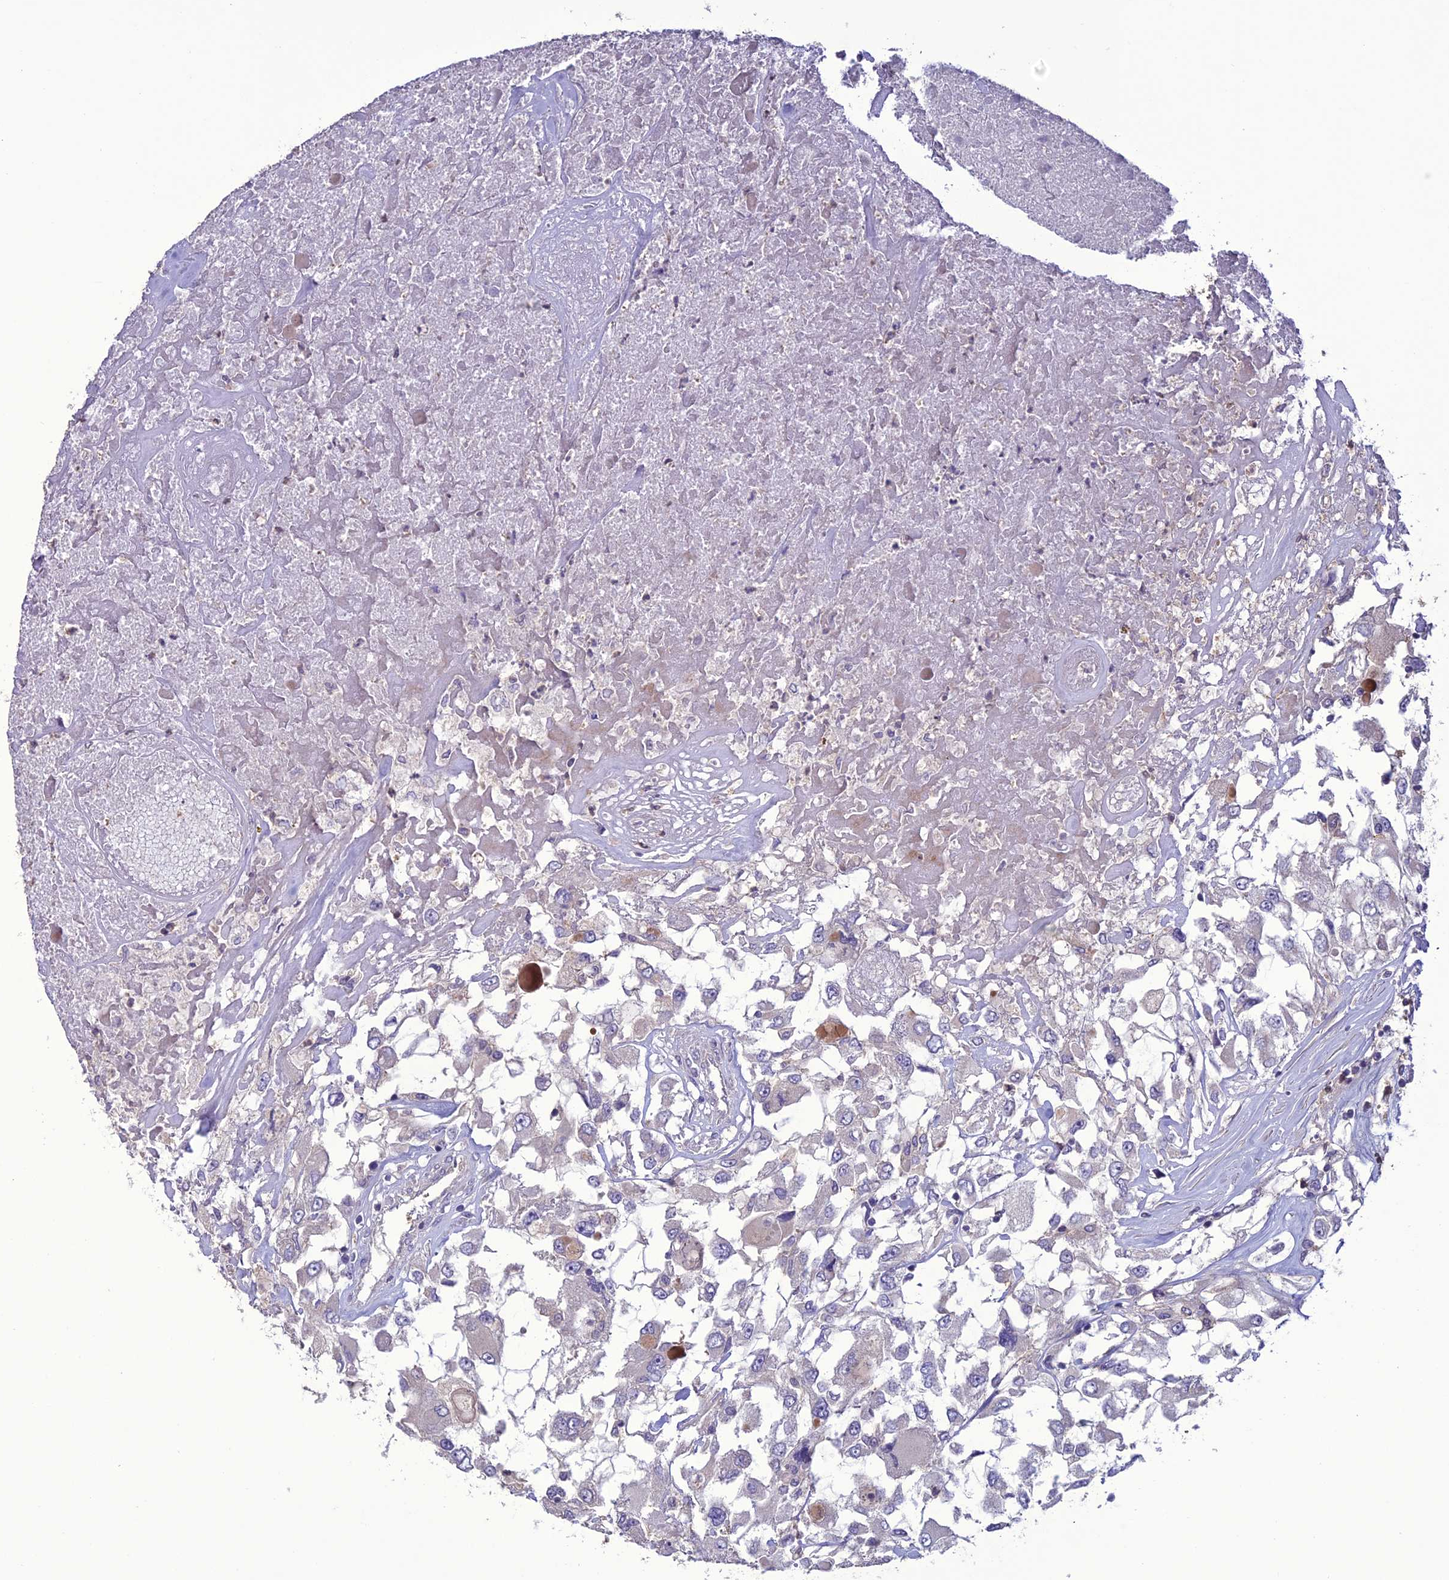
{"staining": {"intensity": "negative", "quantity": "none", "location": "none"}, "tissue": "renal cancer", "cell_type": "Tumor cells", "image_type": "cancer", "snomed": [{"axis": "morphology", "description": "Adenocarcinoma, NOS"}, {"axis": "topography", "description": "Kidney"}], "caption": "Immunohistochemical staining of adenocarcinoma (renal) demonstrates no significant expression in tumor cells.", "gene": "C2orf76", "patient": {"sex": "female", "age": 52}}